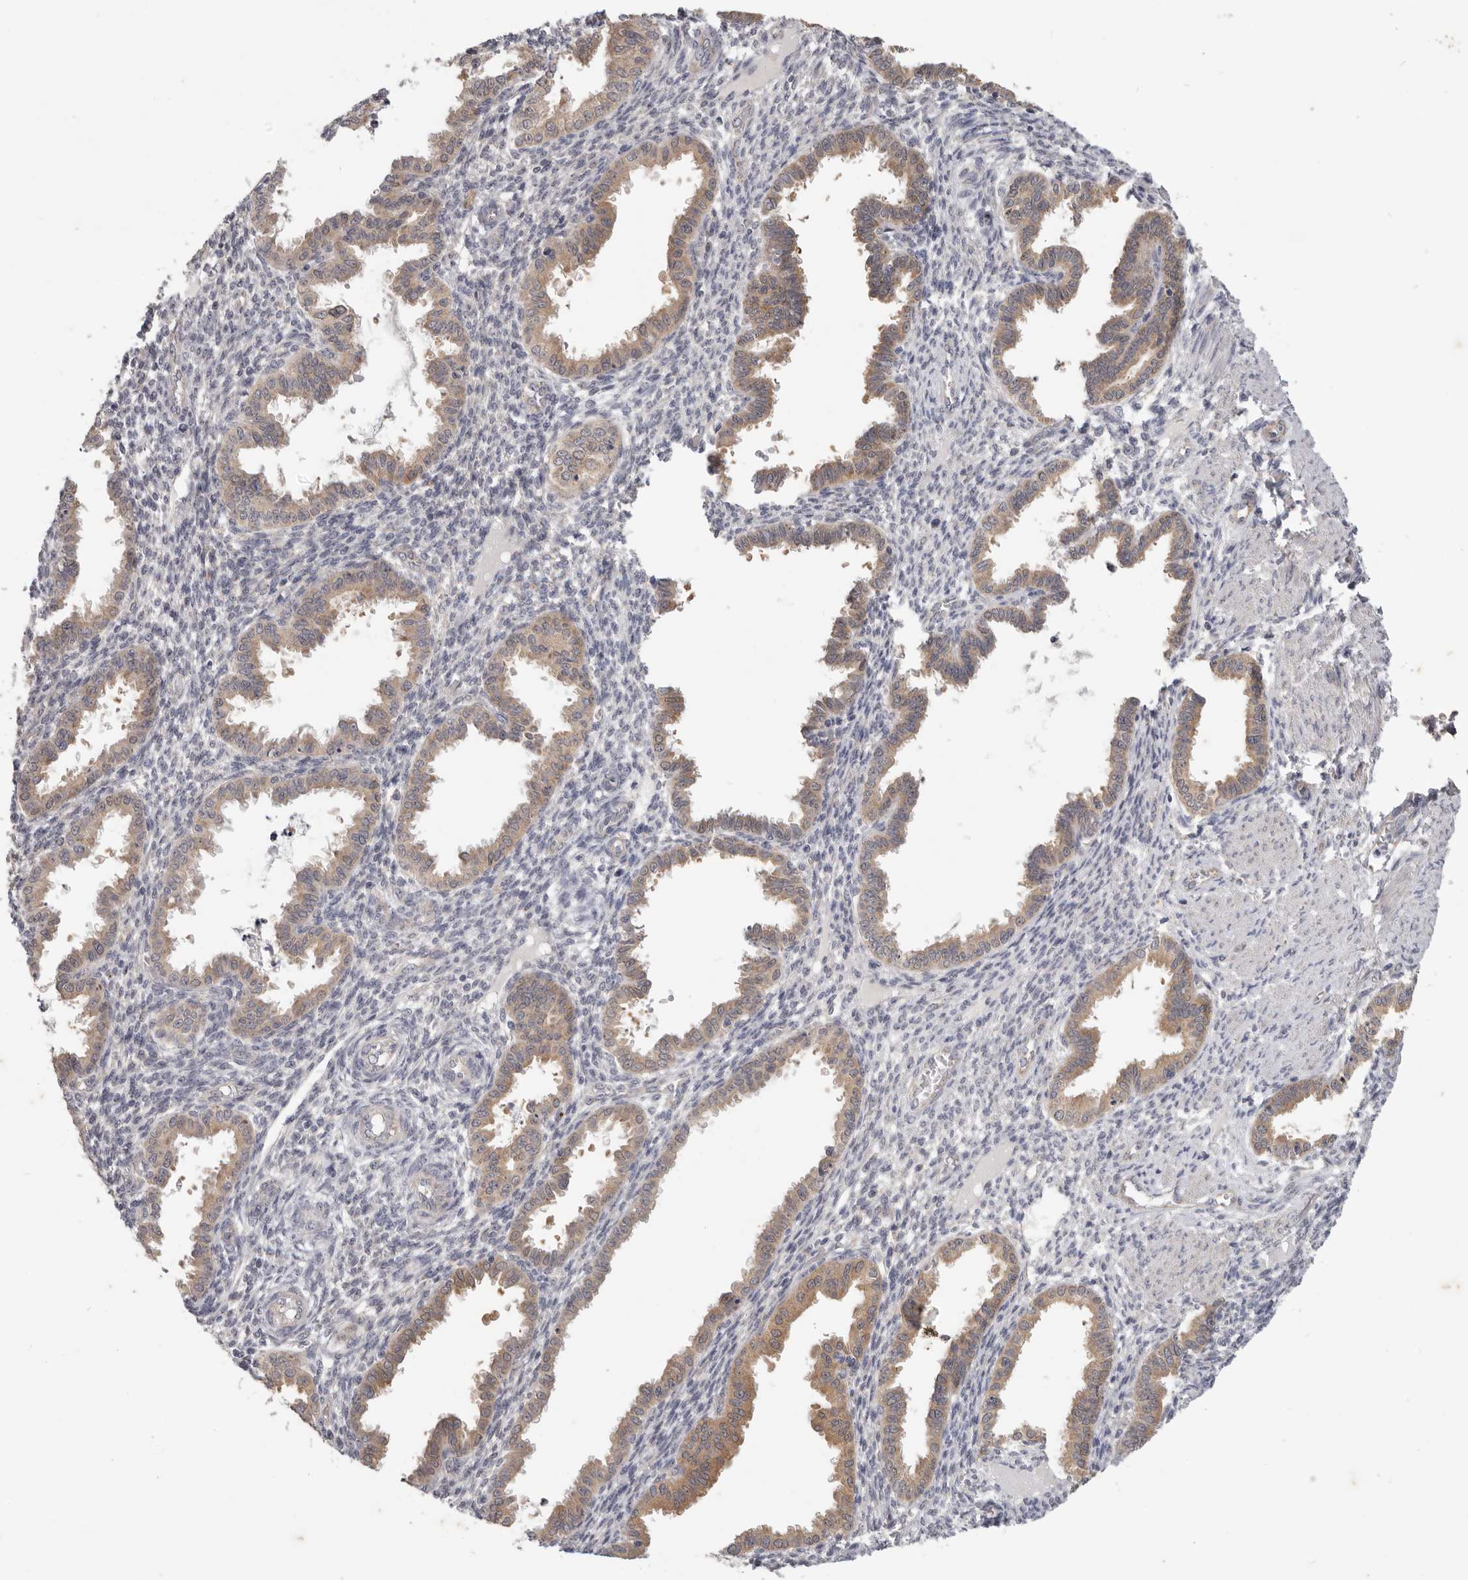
{"staining": {"intensity": "negative", "quantity": "none", "location": "none"}, "tissue": "endometrium", "cell_type": "Cells in endometrial stroma", "image_type": "normal", "snomed": [{"axis": "morphology", "description": "Normal tissue, NOS"}, {"axis": "topography", "description": "Endometrium"}], "caption": "This histopathology image is of unremarkable endometrium stained with IHC to label a protein in brown with the nuclei are counter-stained blue. There is no expression in cells in endometrial stroma.", "gene": "WDR77", "patient": {"sex": "female", "age": 33}}